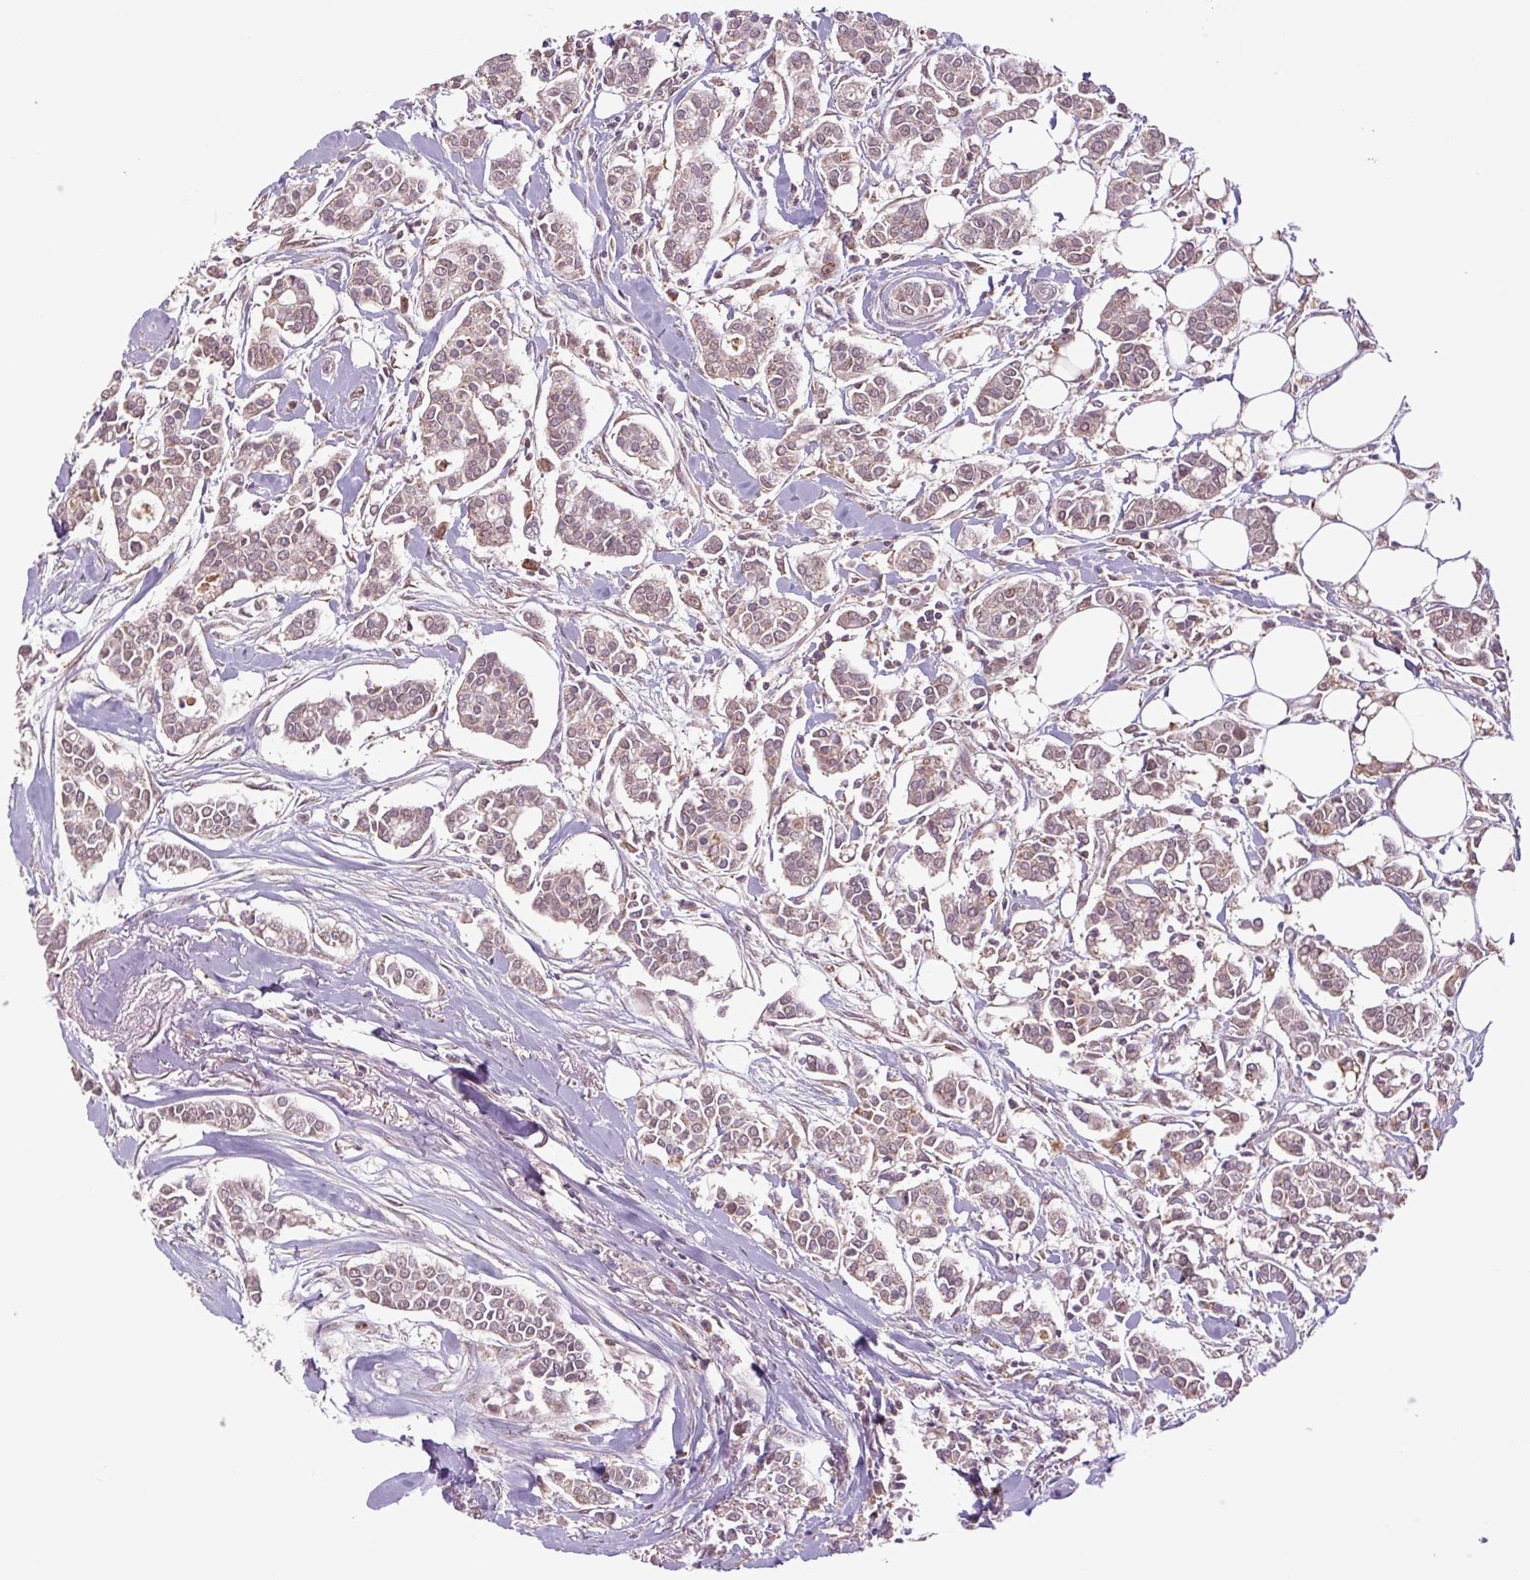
{"staining": {"intensity": "weak", "quantity": "<25%", "location": "cytoplasmic/membranous"}, "tissue": "breast cancer", "cell_type": "Tumor cells", "image_type": "cancer", "snomed": [{"axis": "morphology", "description": "Duct carcinoma"}, {"axis": "topography", "description": "Breast"}], "caption": "A histopathology image of intraductal carcinoma (breast) stained for a protein exhibits no brown staining in tumor cells. The staining is performed using DAB brown chromogen with nuclei counter-stained in using hematoxylin.", "gene": "TMEM160", "patient": {"sex": "female", "age": 84}}